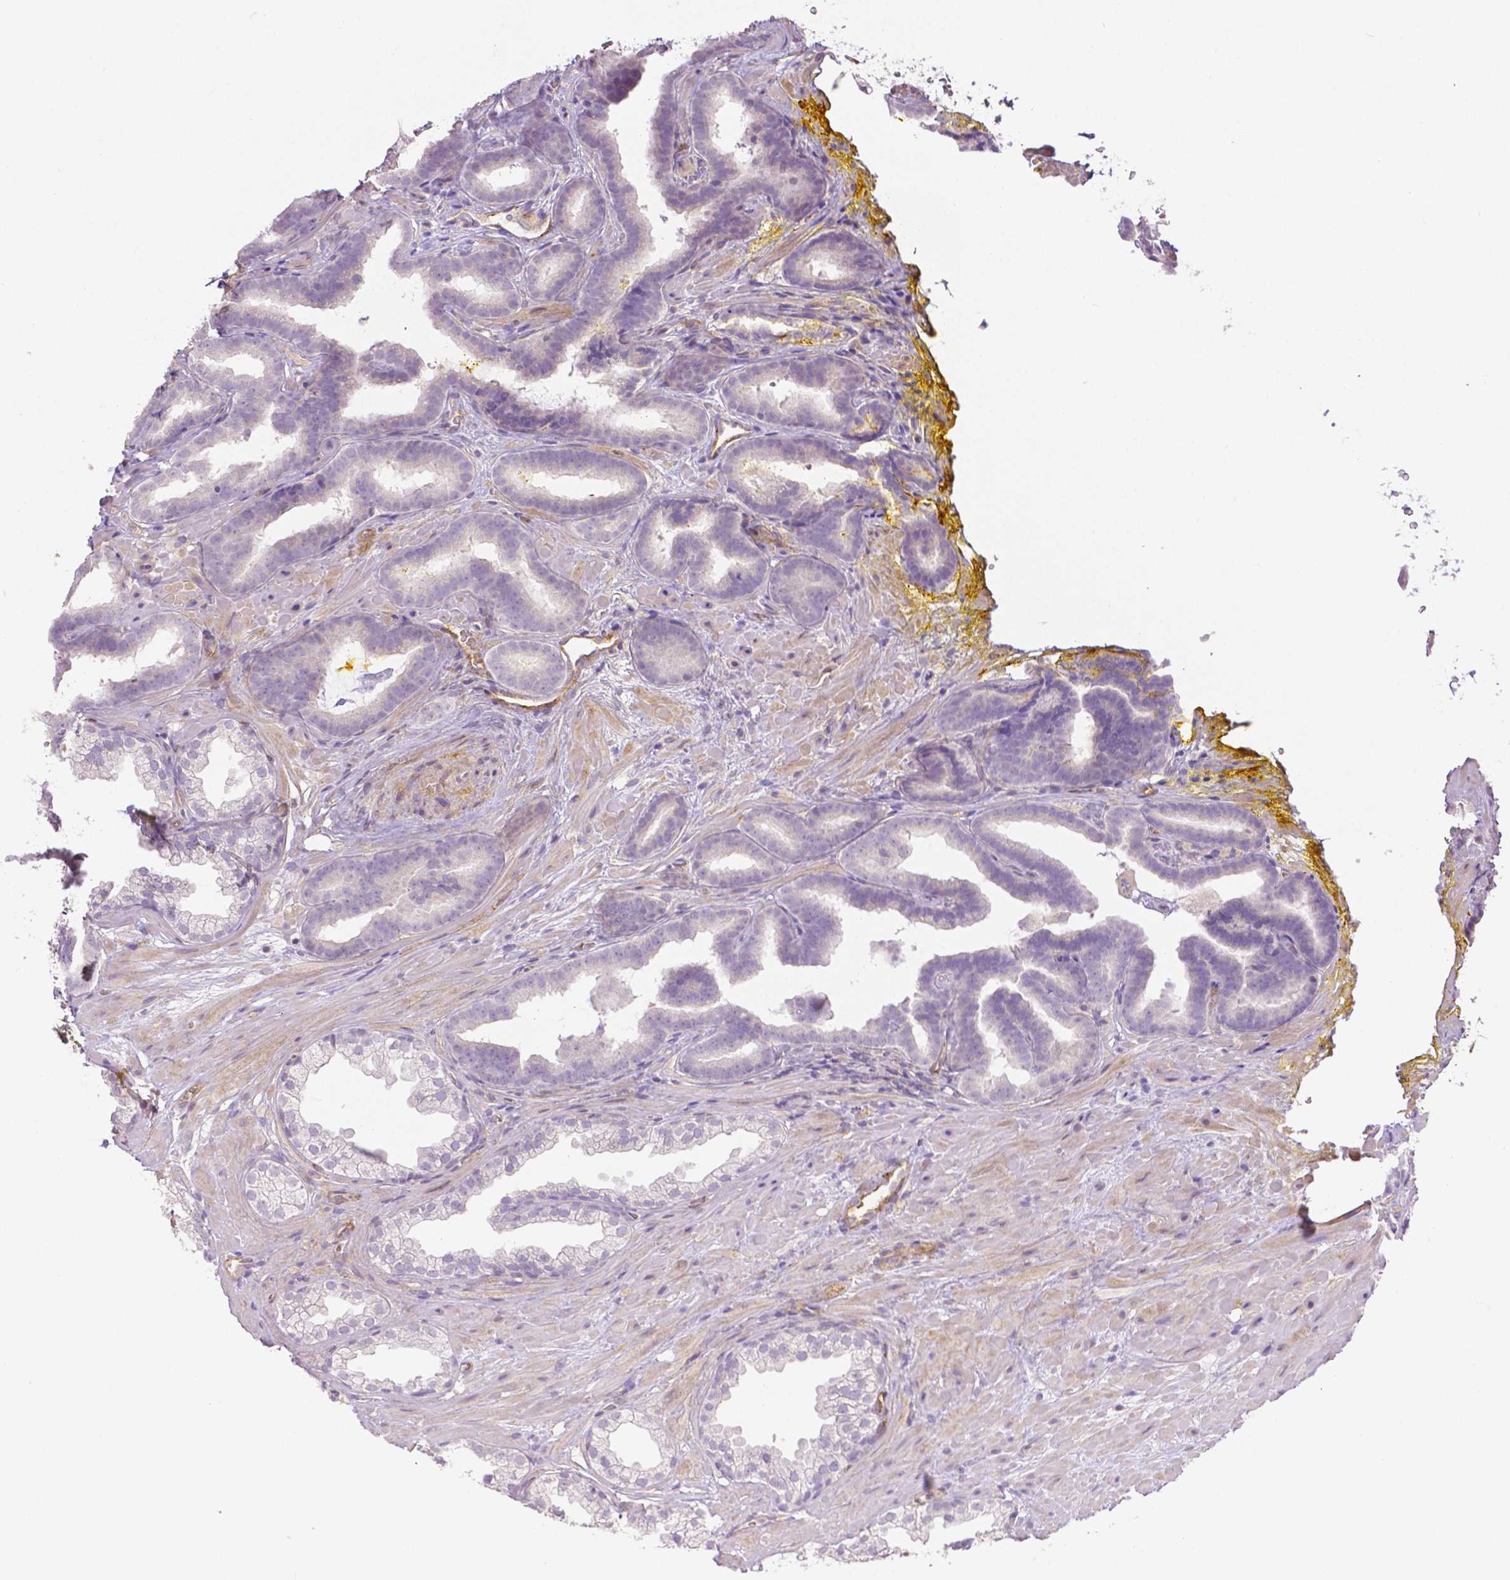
{"staining": {"intensity": "negative", "quantity": "none", "location": "none"}, "tissue": "prostate cancer", "cell_type": "Tumor cells", "image_type": "cancer", "snomed": [{"axis": "morphology", "description": "Adenocarcinoma, Low grade"}, {"axis": "topography", "description": "Prostate"}], "caption": "DAB immunohistochemical staining of prostate cancer (adenocarcinoma (low-grade)) exhibits no significant expression in tumor cells. (Brightfield microscopy of DAB immunohistochemistry (IHC) at high magnification).", "gene": "THY1", "patient": {"sex": "male", "age": 63}}